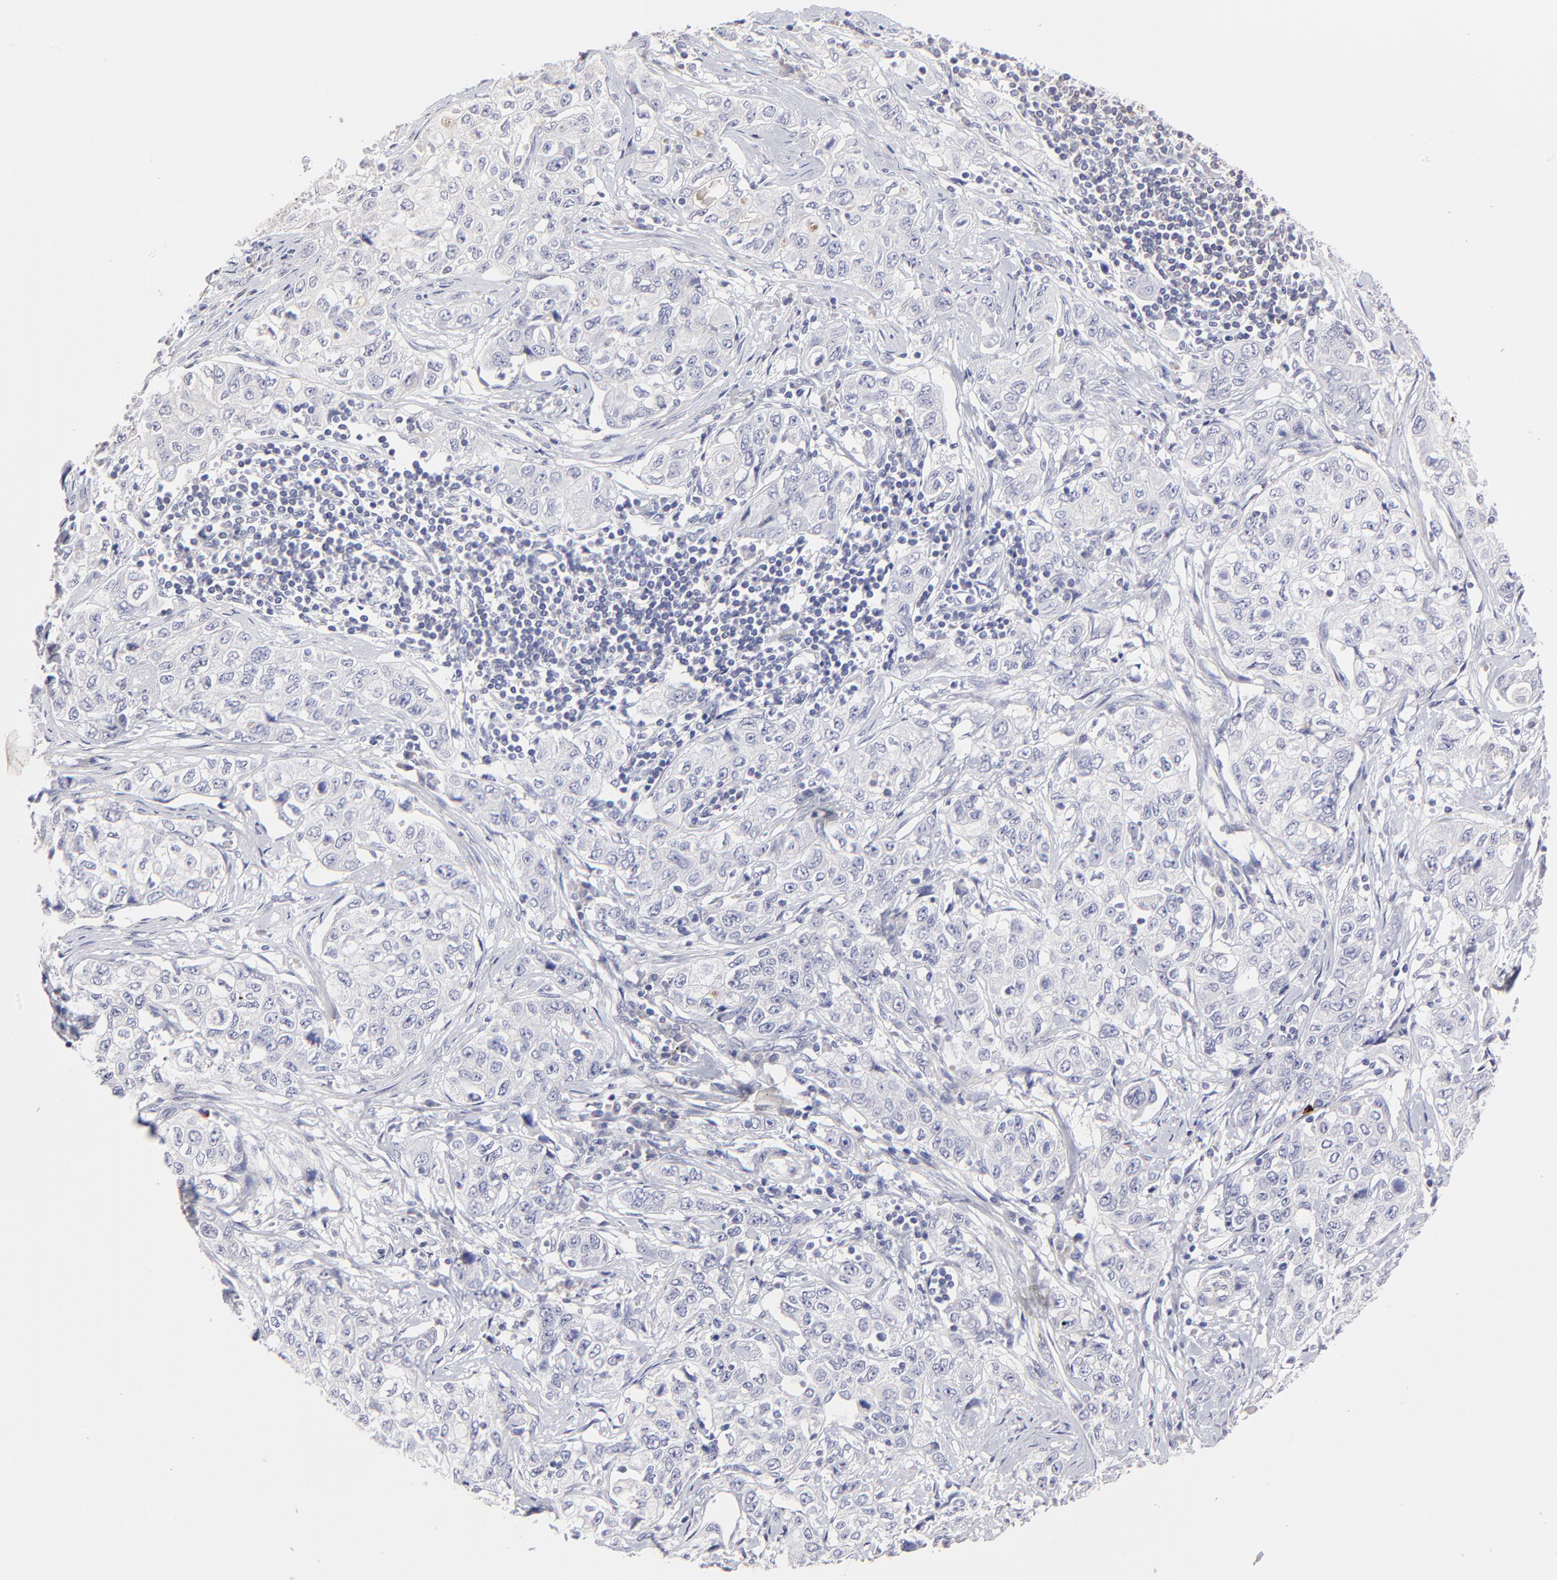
{"staining": {"intensity": "negative", "quantity": "none", "location": "none"}, "tissue": "stomach cancer", "cell_type": "Tumor cells", "image_type": "cancer", "snomed": [{"axis": "morphology", "description": "Adenocarcinoma, NOS"}, {"axis": "topography", "description": "Stomach"}], "caption": "Image shows no significant protein positivity in tumor cells of stomach cancer (adenocarcinoma).", "gene": "BTG2", "patient": {"sex": "male", "age": 48}}